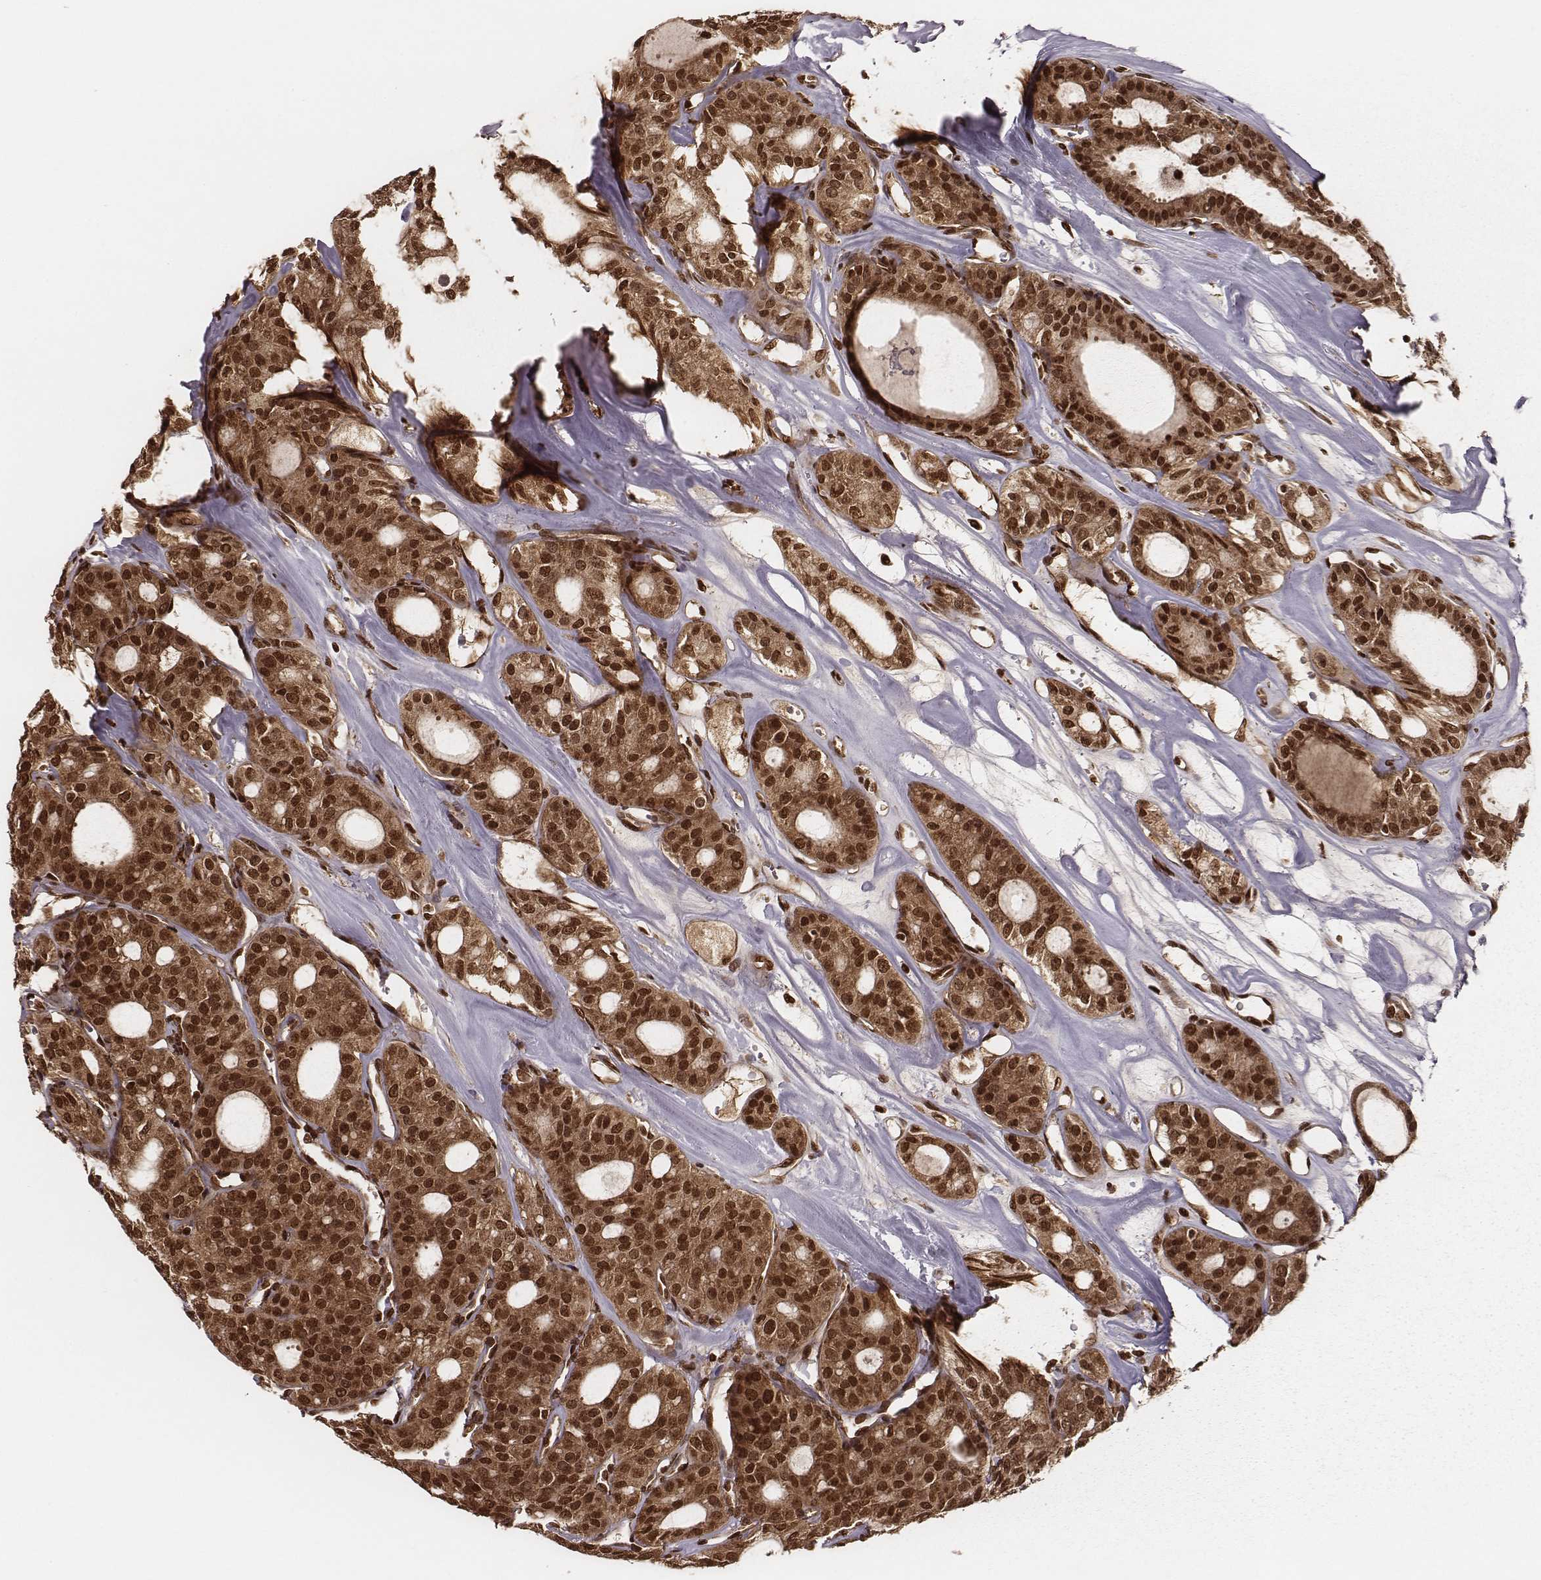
{"staining": {"intensity": "strong", "quantity": ">75%", "location": "cytoplasmic/membranous,nuclear"}, "tissue": "thyroid cancer", "cell_type": "Tumor cells", "image_type": "cancer", "snomed": [{"axis": "morphology", "description": "Follicular adenoma carcinoma, NOS"}, {"axis": "topography", "description": "Thyroid gland"}], "caption": "Immunohistochemical staining of human thyroid cancer shows high levels of strong cytoplasmic/membranous and nuclear protein staining in about >75% of tumor cells.", "gene": "NFX1", "patient": {"sex": "male", "age": 75}}